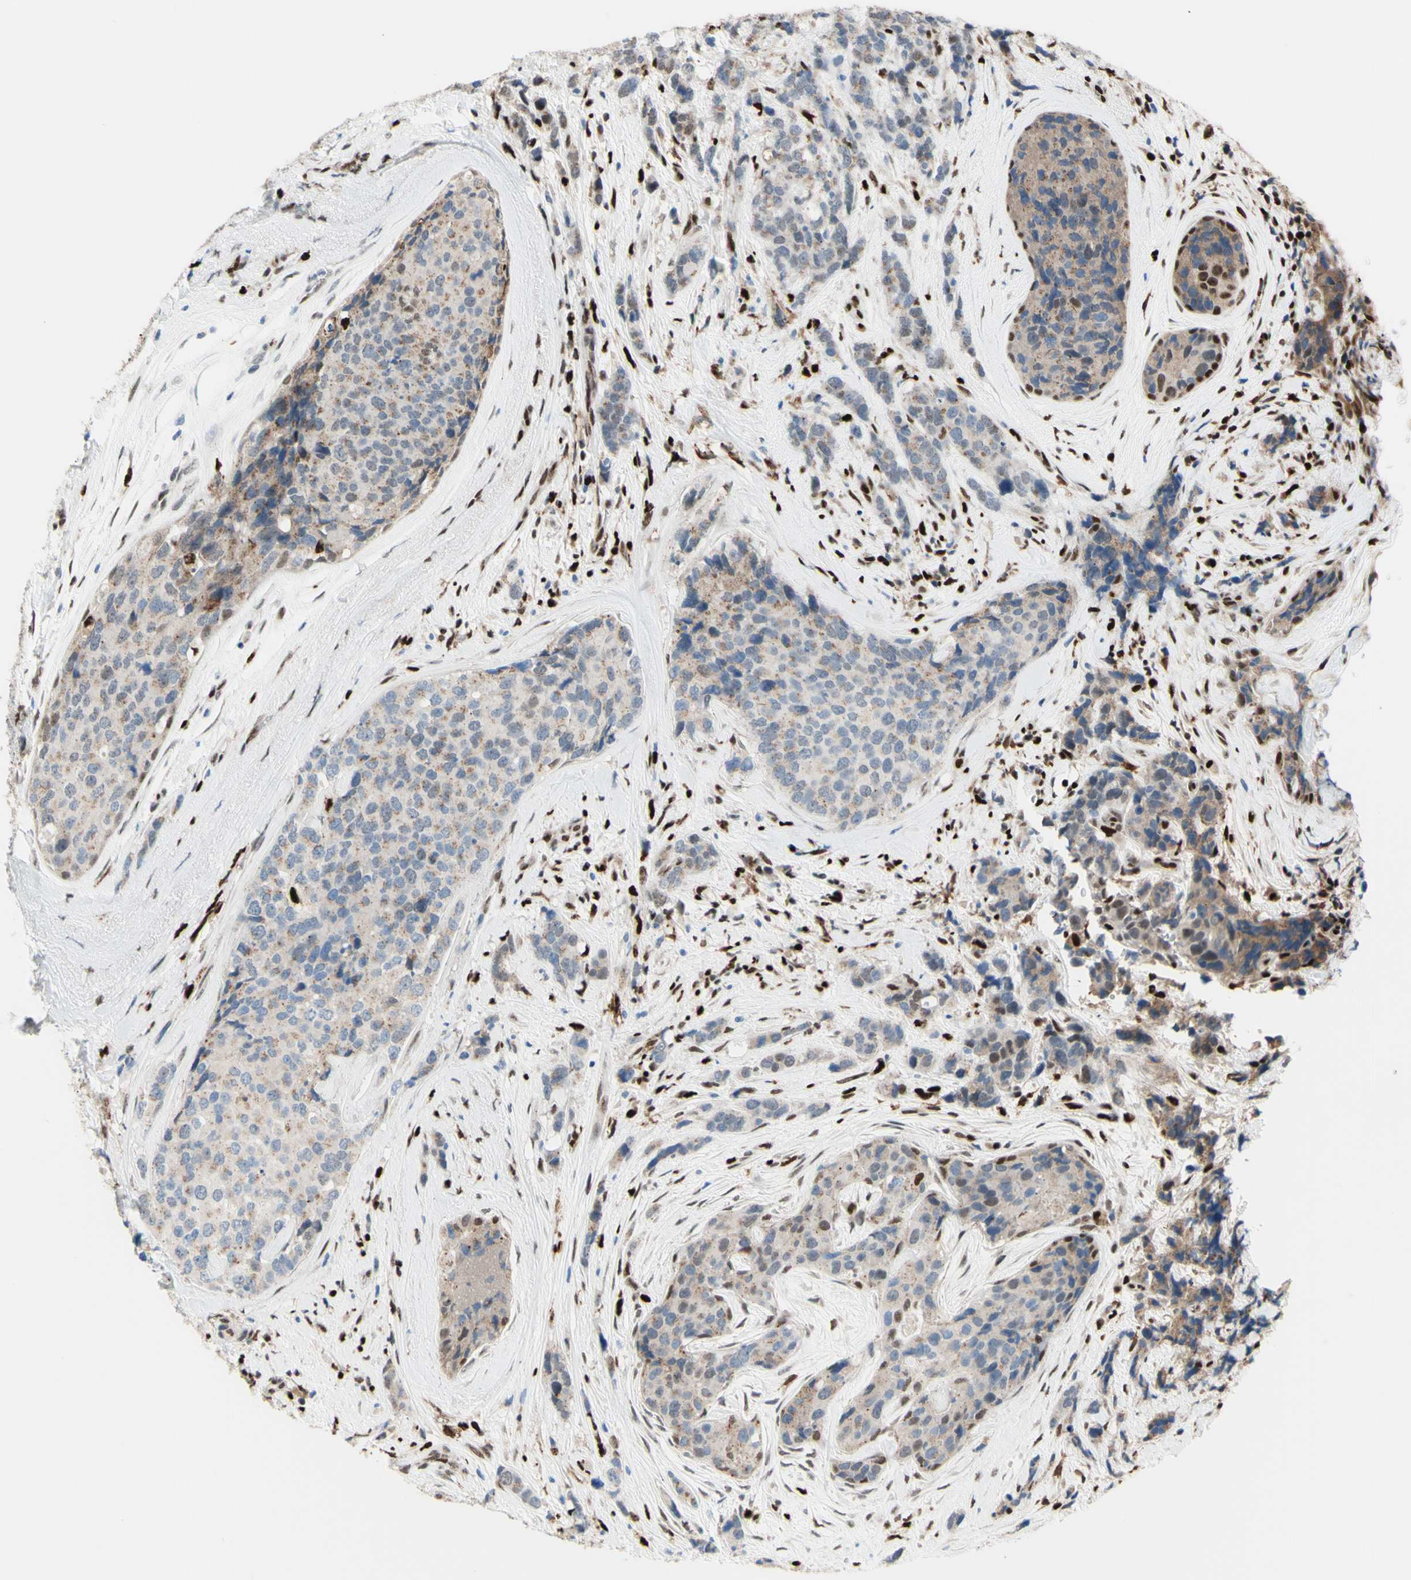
{"staining": {"intensity": "weak", "quantity": ">75%", "location": "cytoplasmic/membranous"}, "tissue": "breast cancer", "cell_type": "Tumor cells", "image_type": "cancer", "snomed": [{"axis": "morphology", "description": "Lobular carcinoma"}, {"axis": "topography", "description": "Breast"}], "caption": "This histopathology image exhibits IHC staining of human breast lobular carcinoma, with low weak cytoplasmic/membranous staining in approximately >75% of tumor cells.", "gene": "EED", "patient": {"sex": "female", "age": 59}}